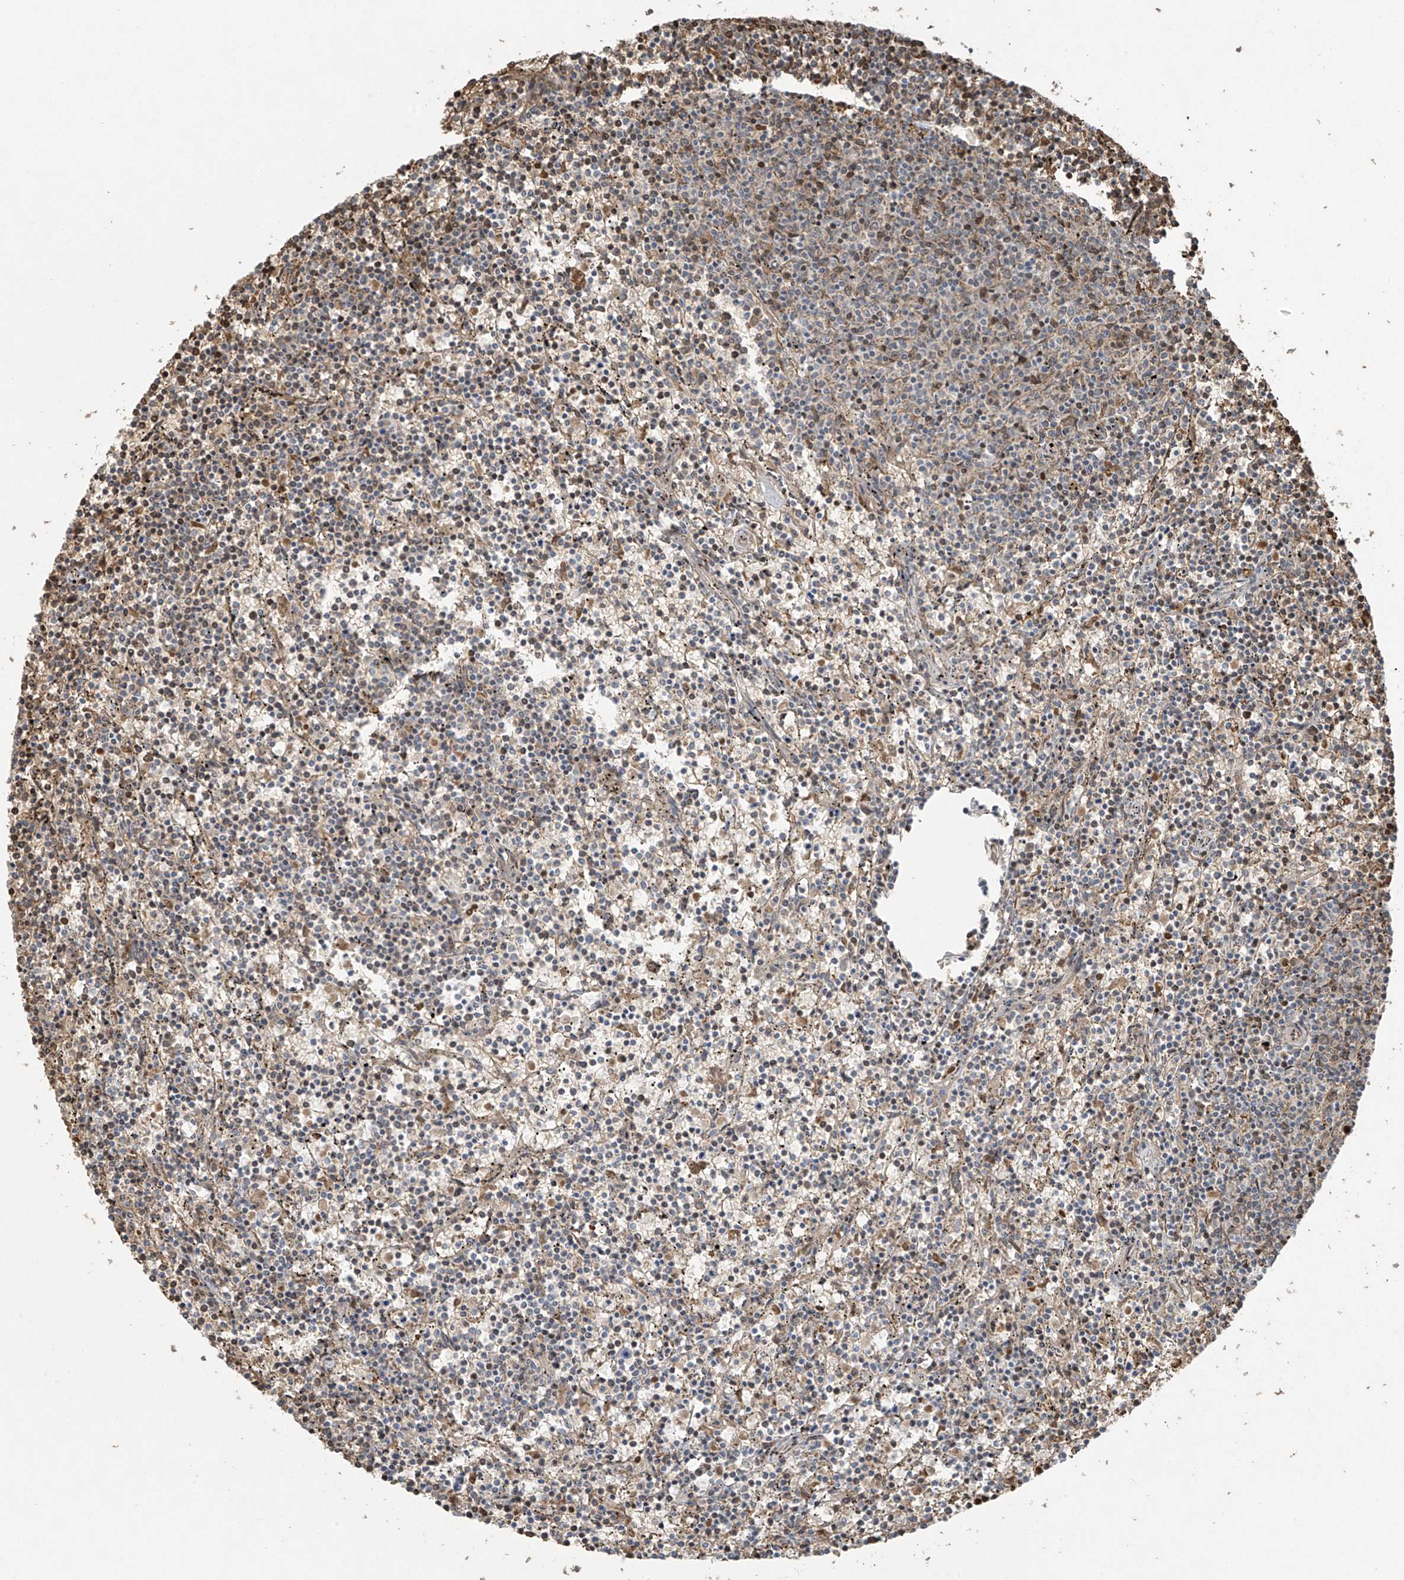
{"staining": {"intensity": "negative", "quantity": "none", "location": "none"}, "tissue": "lymphoma", "cell_type": "Tumor cells", "image_type": "cancer", "snomed": [{"axis": "morphology", "description": "Malignant lymphoma, non-Hodgkin's type, Low grade"}, {"axis": "topography", "description": "Spleen"}], "caption": "A histopathology image of lymphoma stained for a protein shows no brown staining in tumor cells.", "gene": "TTC22", "patient": {"sex": "female", "age": 50}}